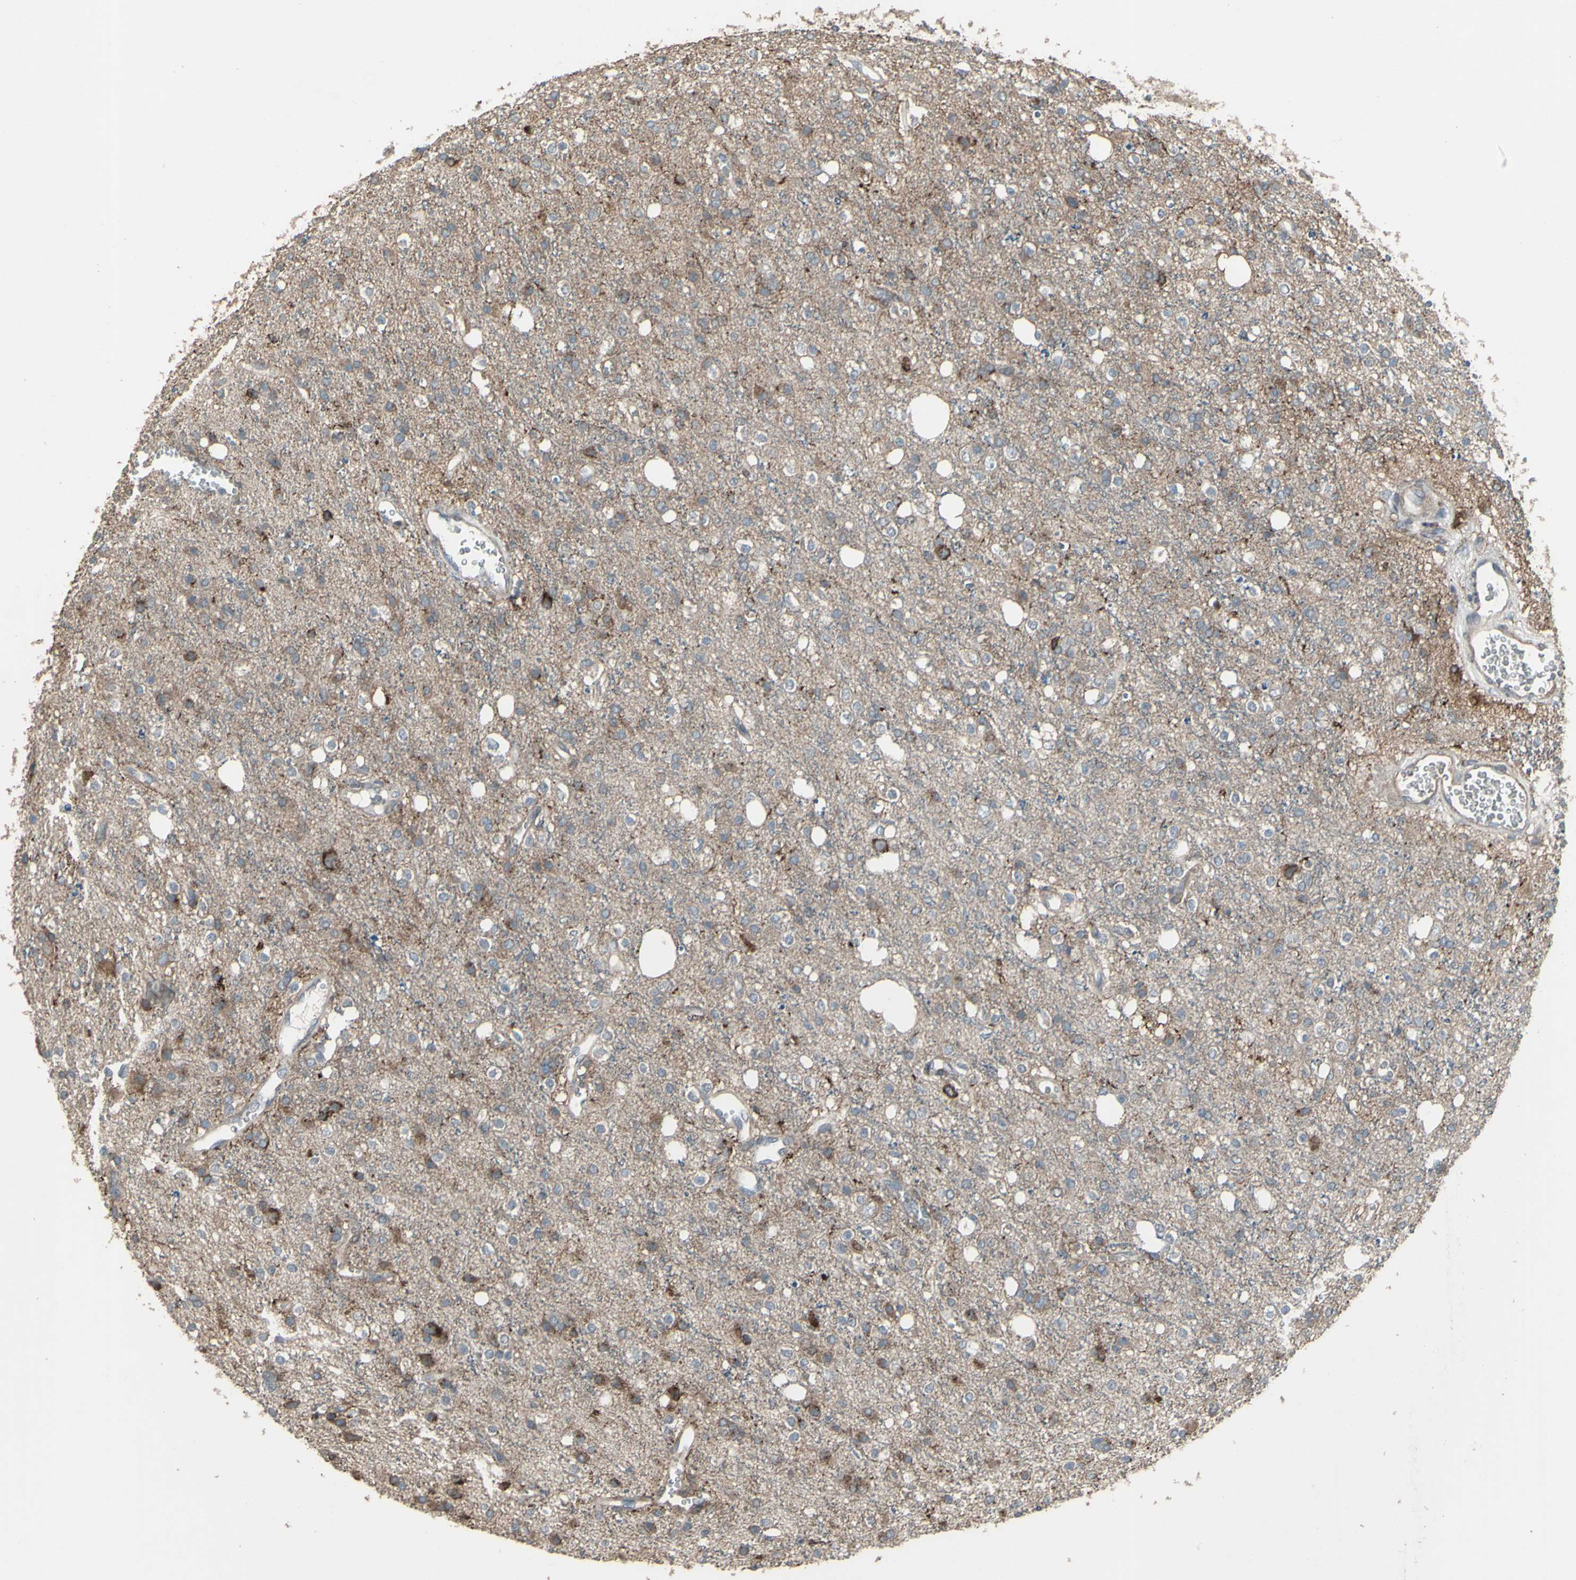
{"staining": {"intensity": "moderate", "quantity": "<25%", "location": "cytoplasmic/membranous"}, "tissue": "glioma", "cell_type": "Tumor cells", "image_type": "cancer", "snomed": [{"axis": "morphology", "description": "Glioma, malignant, High grade"}, {"axis": "topography", "description": "Brain"}], "caption": "Glioma was stained to show a protein in brown. There is low levels of moderate cytoplasmic/membranous staining in about <25% of tumor cells.", "gene": "SMO", "patient": {"sex": "male", "age": 47}}